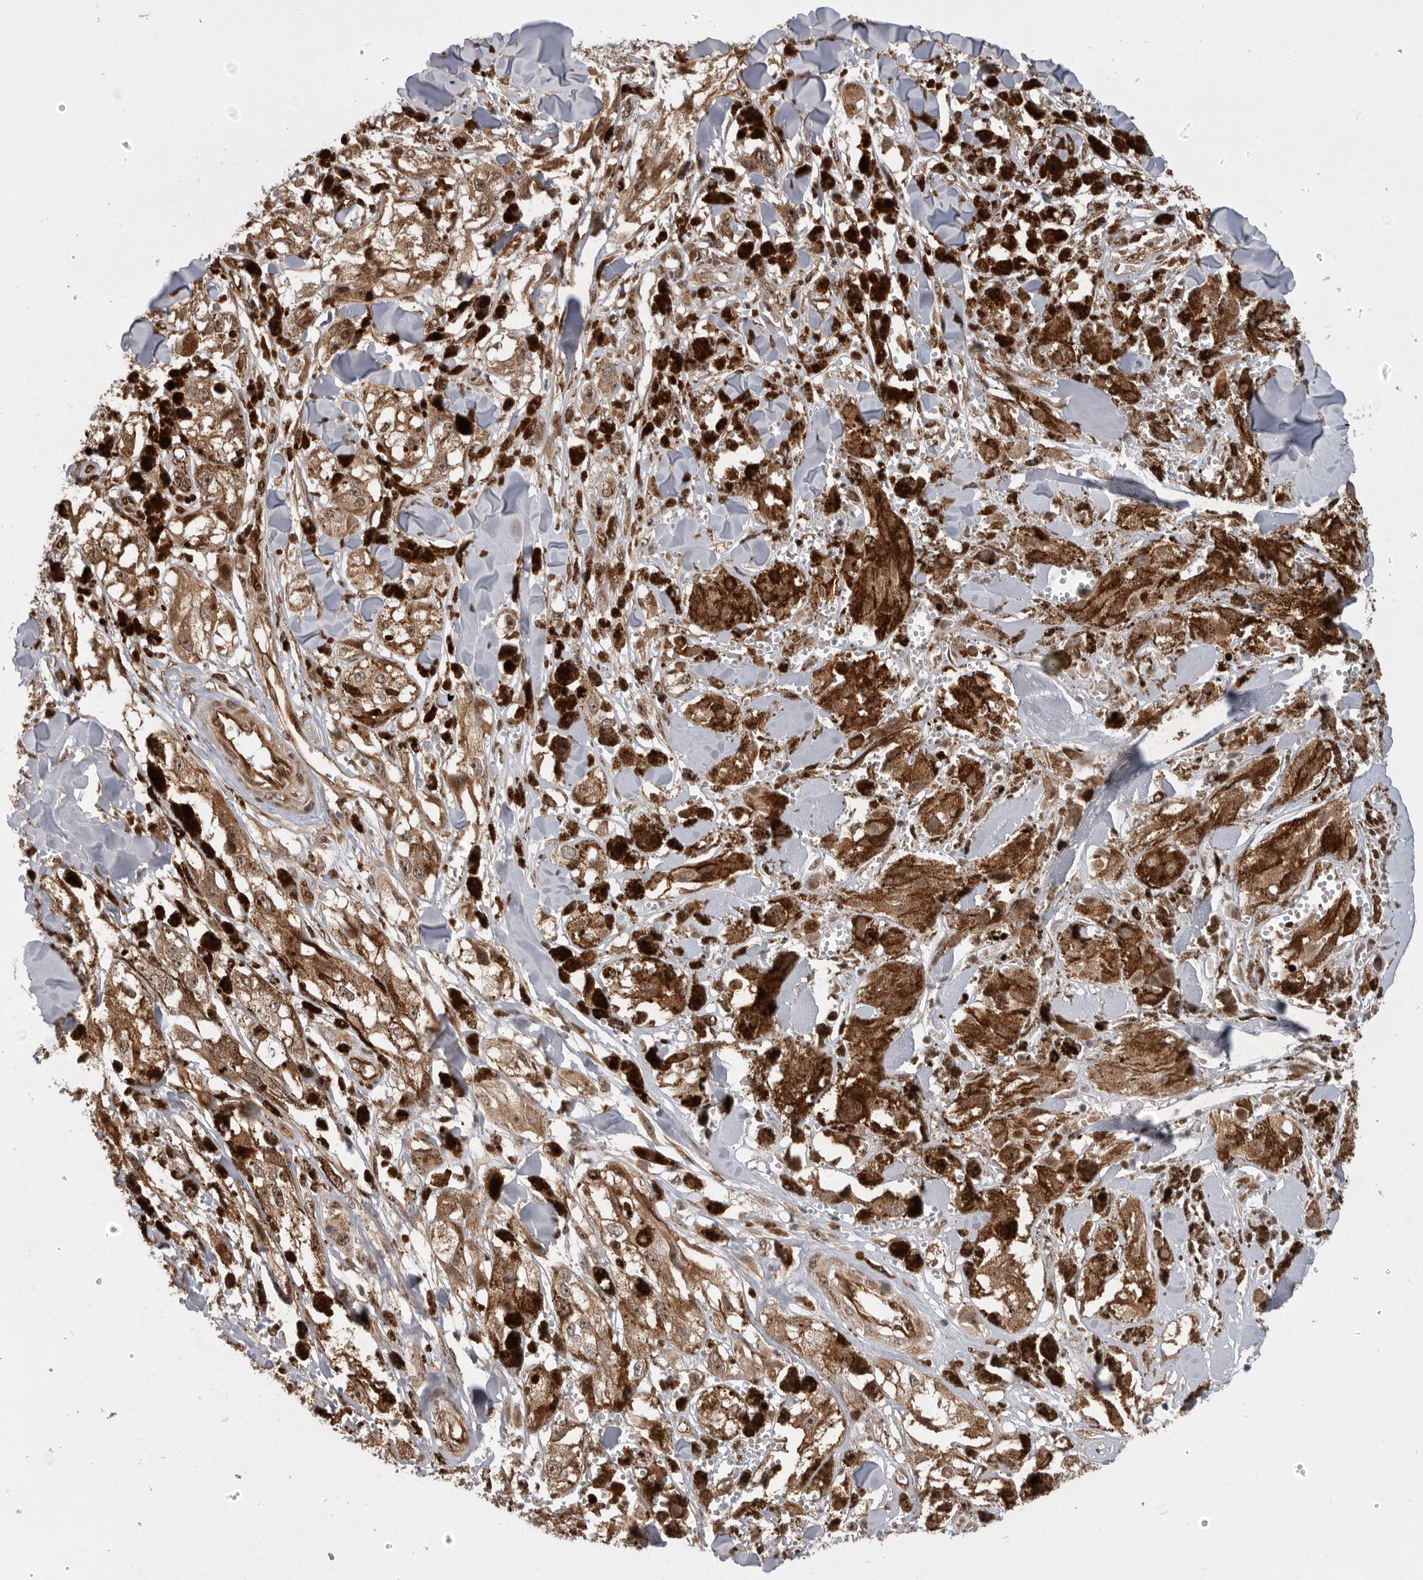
{"staining": {"intensity": "weak", "quantity": ">75%", "location": "cytoplasmic/membranous,nuclear"}, "tissue": "melanoma", "cell_type": "Tumor cells", "image_type": "cancer", "snomed": [{"axis": "morphology", "description": "Malignant melanoma, NOS"}, {"axis": "topography", "description": "Skin"}], "caption": "Protein staining shows weak cytoplasmic/membranous and nuclear positivity in about >75% of tumor cells in malignant melanoma. Immunohistochemistry (ihc) stains the protein of interest in brown and the nuclei are stained blue.", "gene": "DHDDS", "patient": {"sex": "male", "age": 88}}